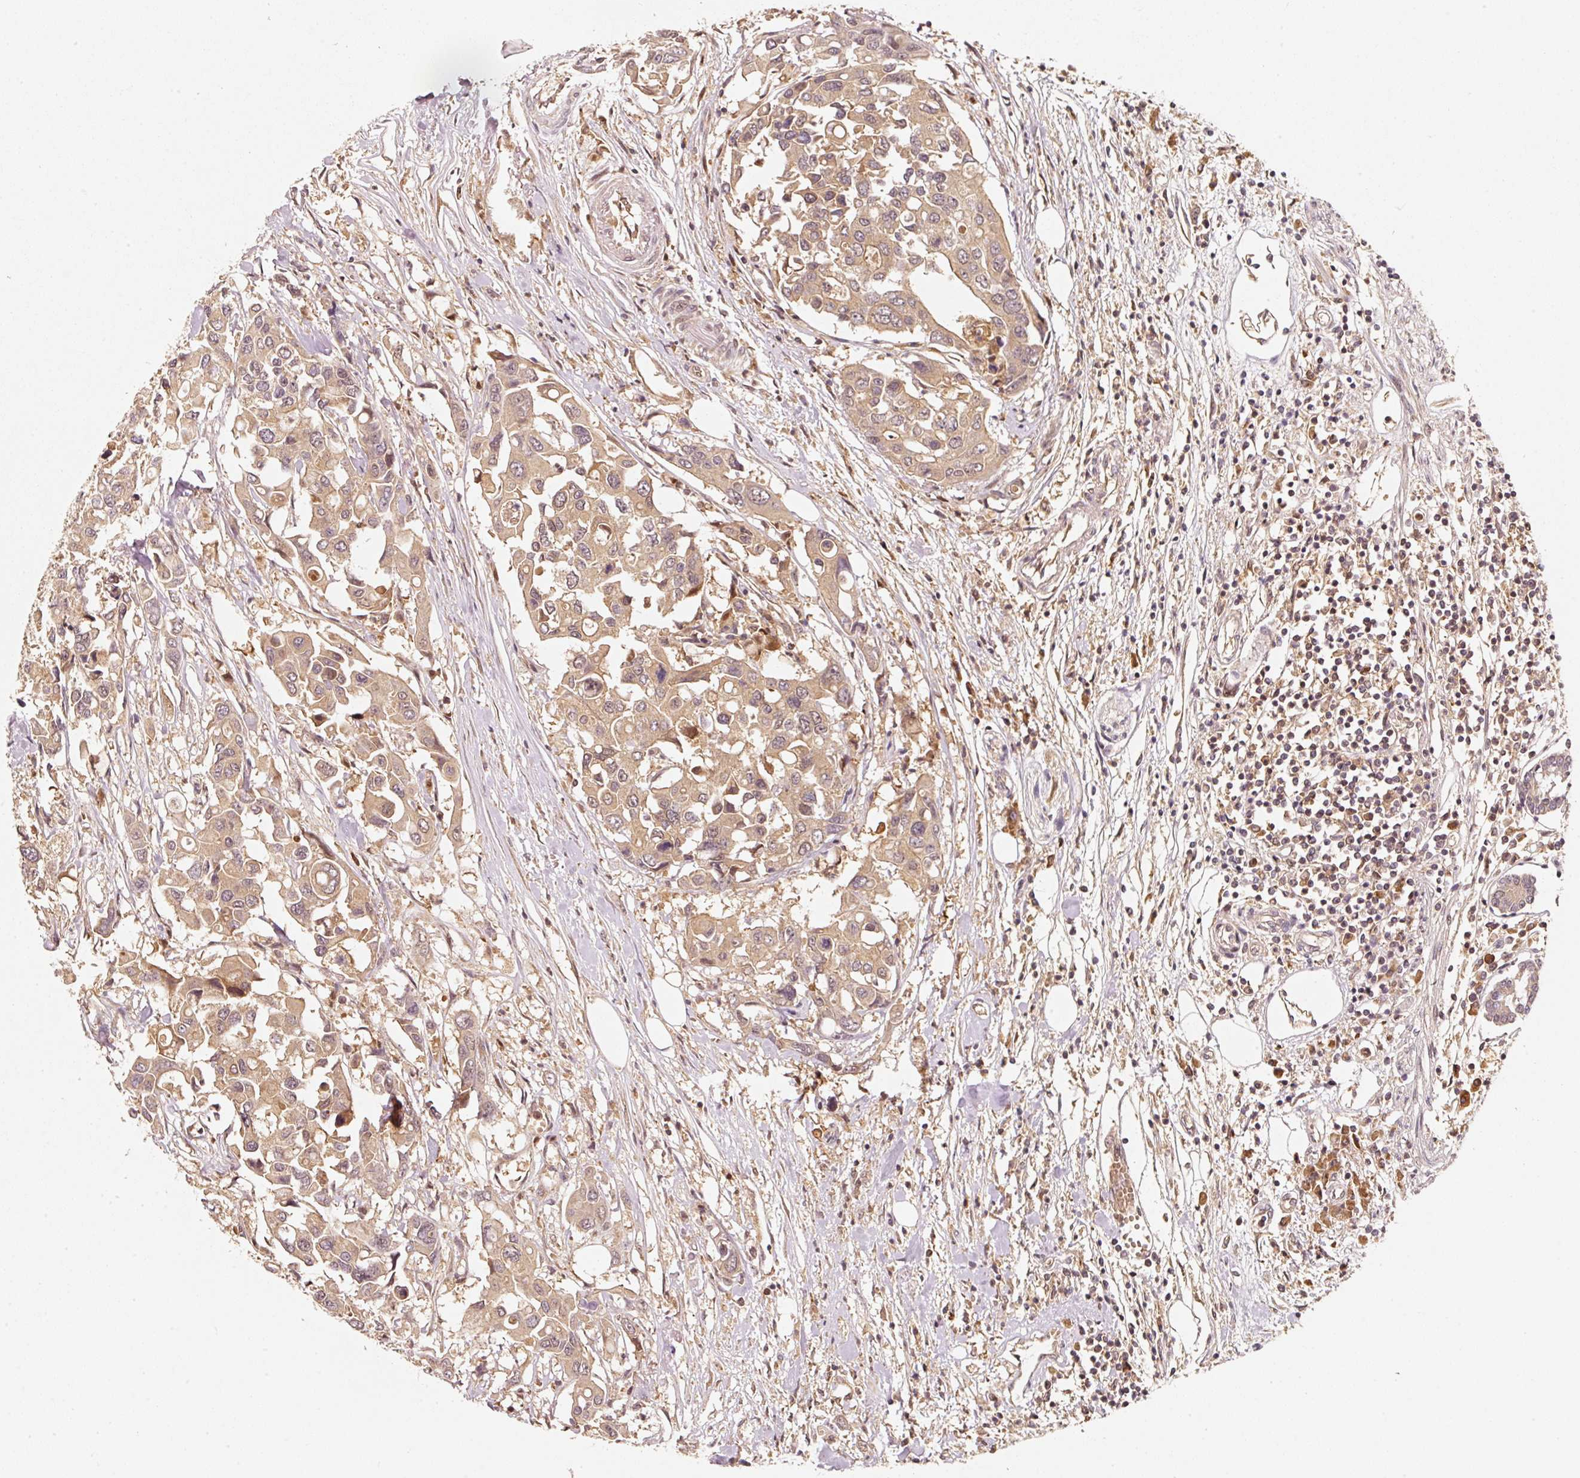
{"staining": {"intensity": "weak", "quantity": ">75%", "location": "cytoplasmic/membranous"}, "tissue": "colorectal cancer", "cell_type": "Tumor cells", "image_type": "cancer", "snomed": [{"axis": "morphology", "description": "Adenocarcinoma, NOS"}, {"axis": "topography", "description": "Colon"}], "caption": "Tumor cells reveal low levels of weak cytoplasmic/membranous positivity in about >75% of cells in adenocarcinoma (colorectal).", "gene": "RRAS2", "patient": {"sex": "male", "age": 77}}